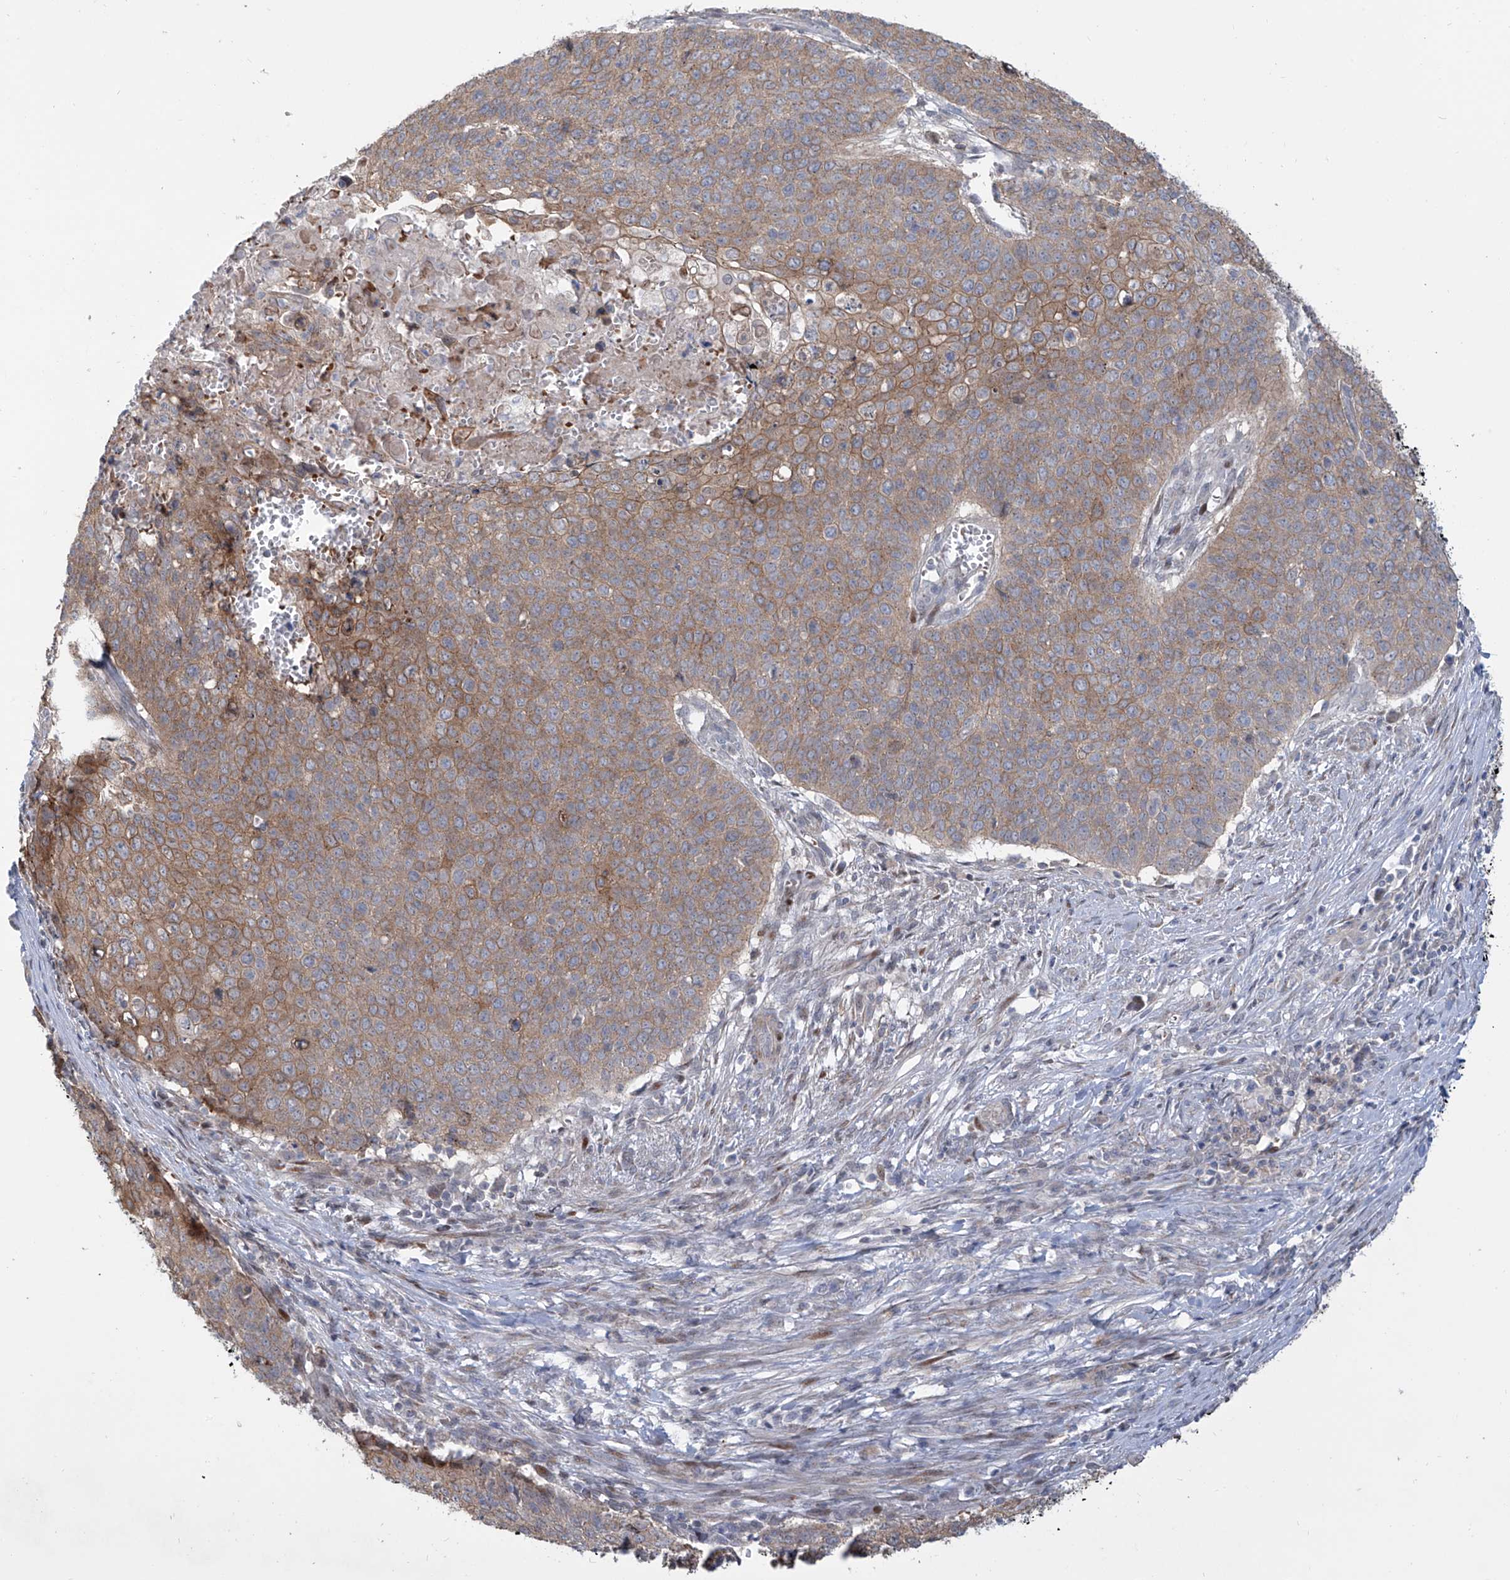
{"staining": {"intensity": "moderate", "quantity": "25%-75%", "location": "cytoplasmic/membranous"}, "tissue": "cervical cancer", "cell_type": "Tumor cells", "image_type": "cancer", "snomed": [{"axis": "morphology", "description": "Squamous cell carcinoma, NOS"}, {"axis": "topography", "description": "Cervix"}], "caption": "Immunohistochemical staining of human cervical squamous cell carcinoma shows moderate cytoplasmic/membranous protein expression in about 25%-75% of tumor cells.", "gene": "LRRC1", "patient": {"sex": "female", "age": 39}}